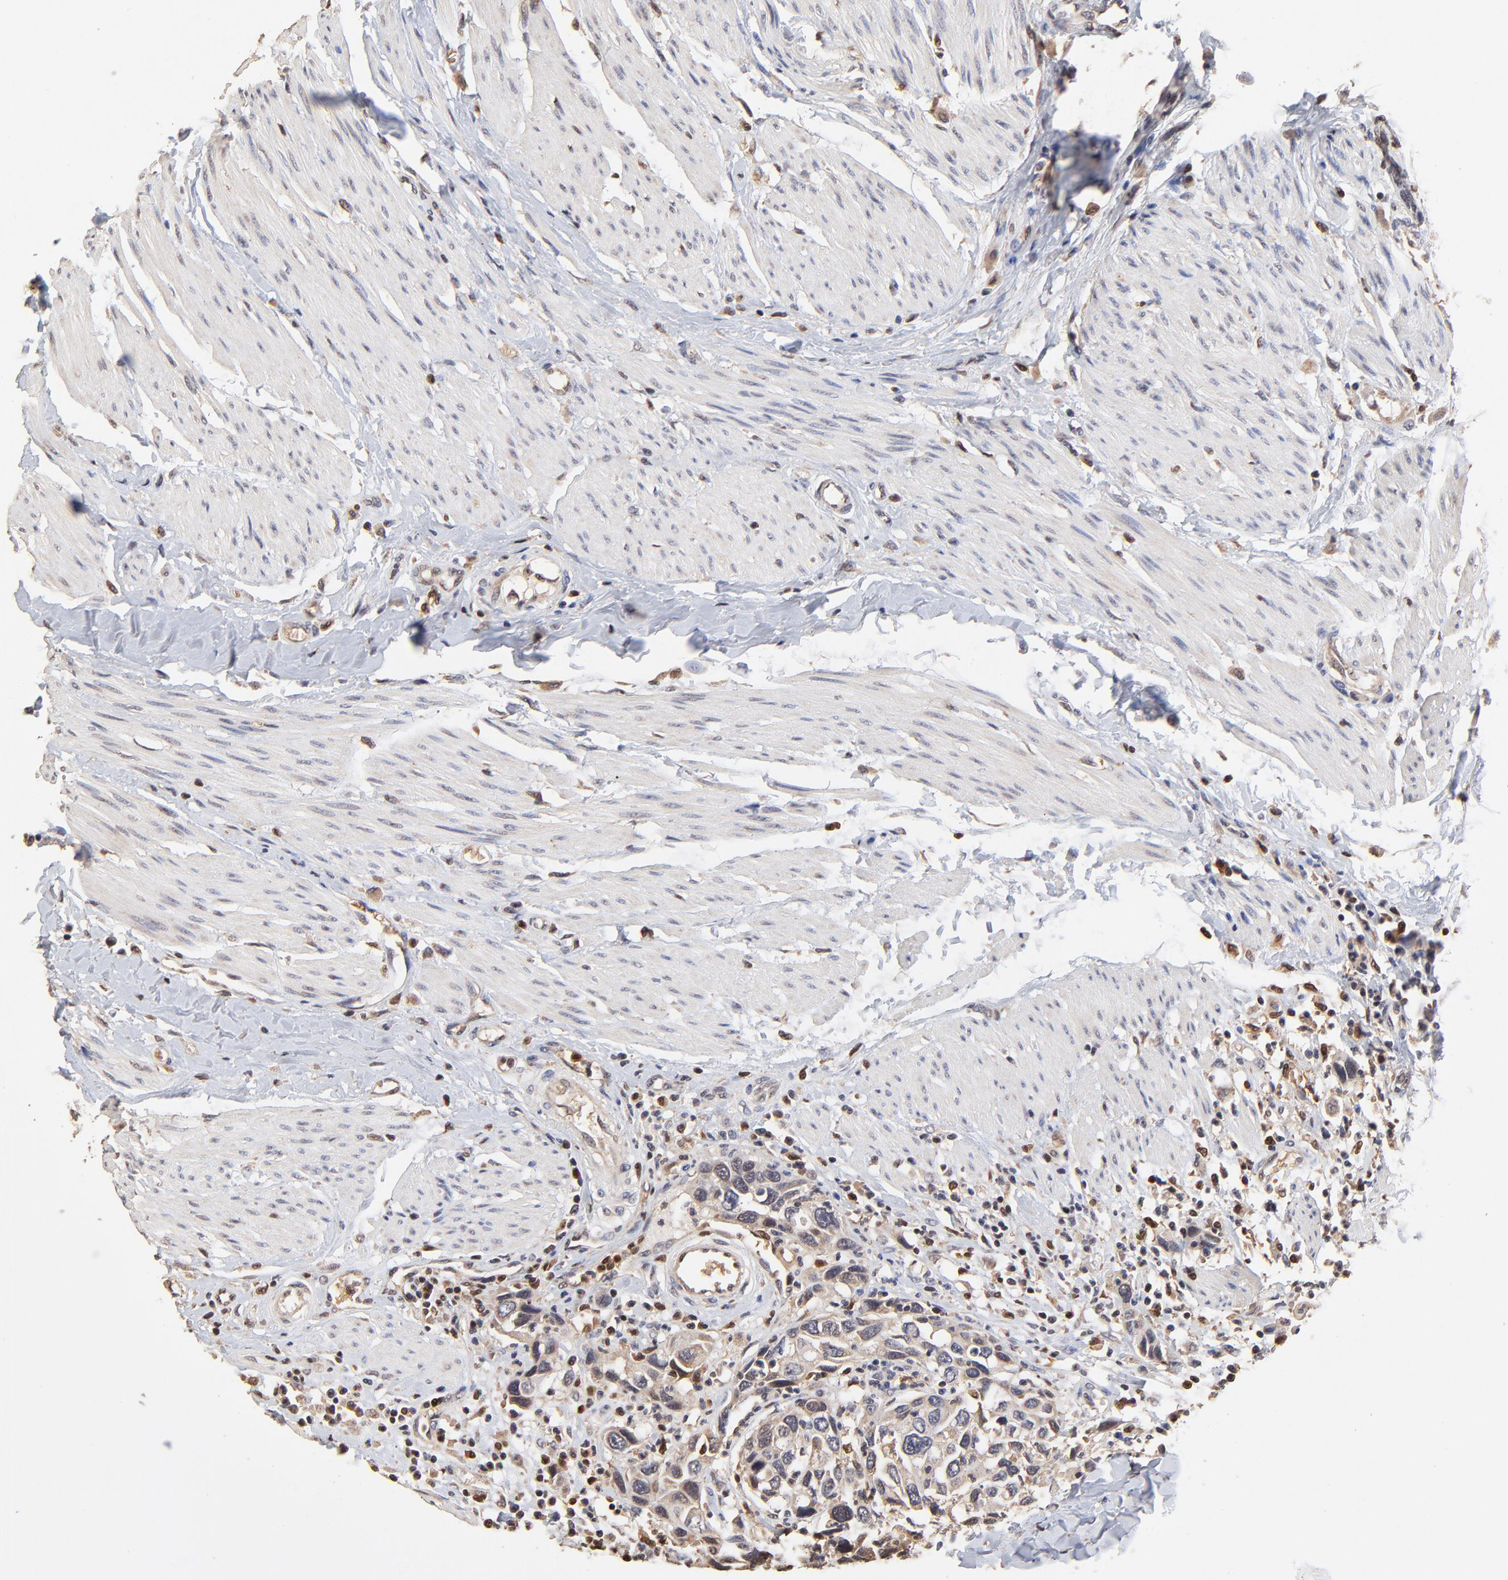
{"staining": {"intensity": "weak", "quantity": ">75%", "location": "cytoplasmic/membranous"}, "tissue": "urothelial cancer", "cell_type": "Tumor cells", "image_type": "cancer", "snomed": [{"axis": "morphology", "description": "Urothelial carcinoma, High grade"}, {"axis": "topography", "description": "Urinary bladder"}], "caption": "Immunohistochemistry (IHC) histopathology image of human urothelial cancer stained for a protein (brown), which displays low levels of weak cytoplasmic/membranous positivity in approximately >75% of tumor cells.", "gene": "CASP1", "patient": {"sex": "male", "age": 66}}